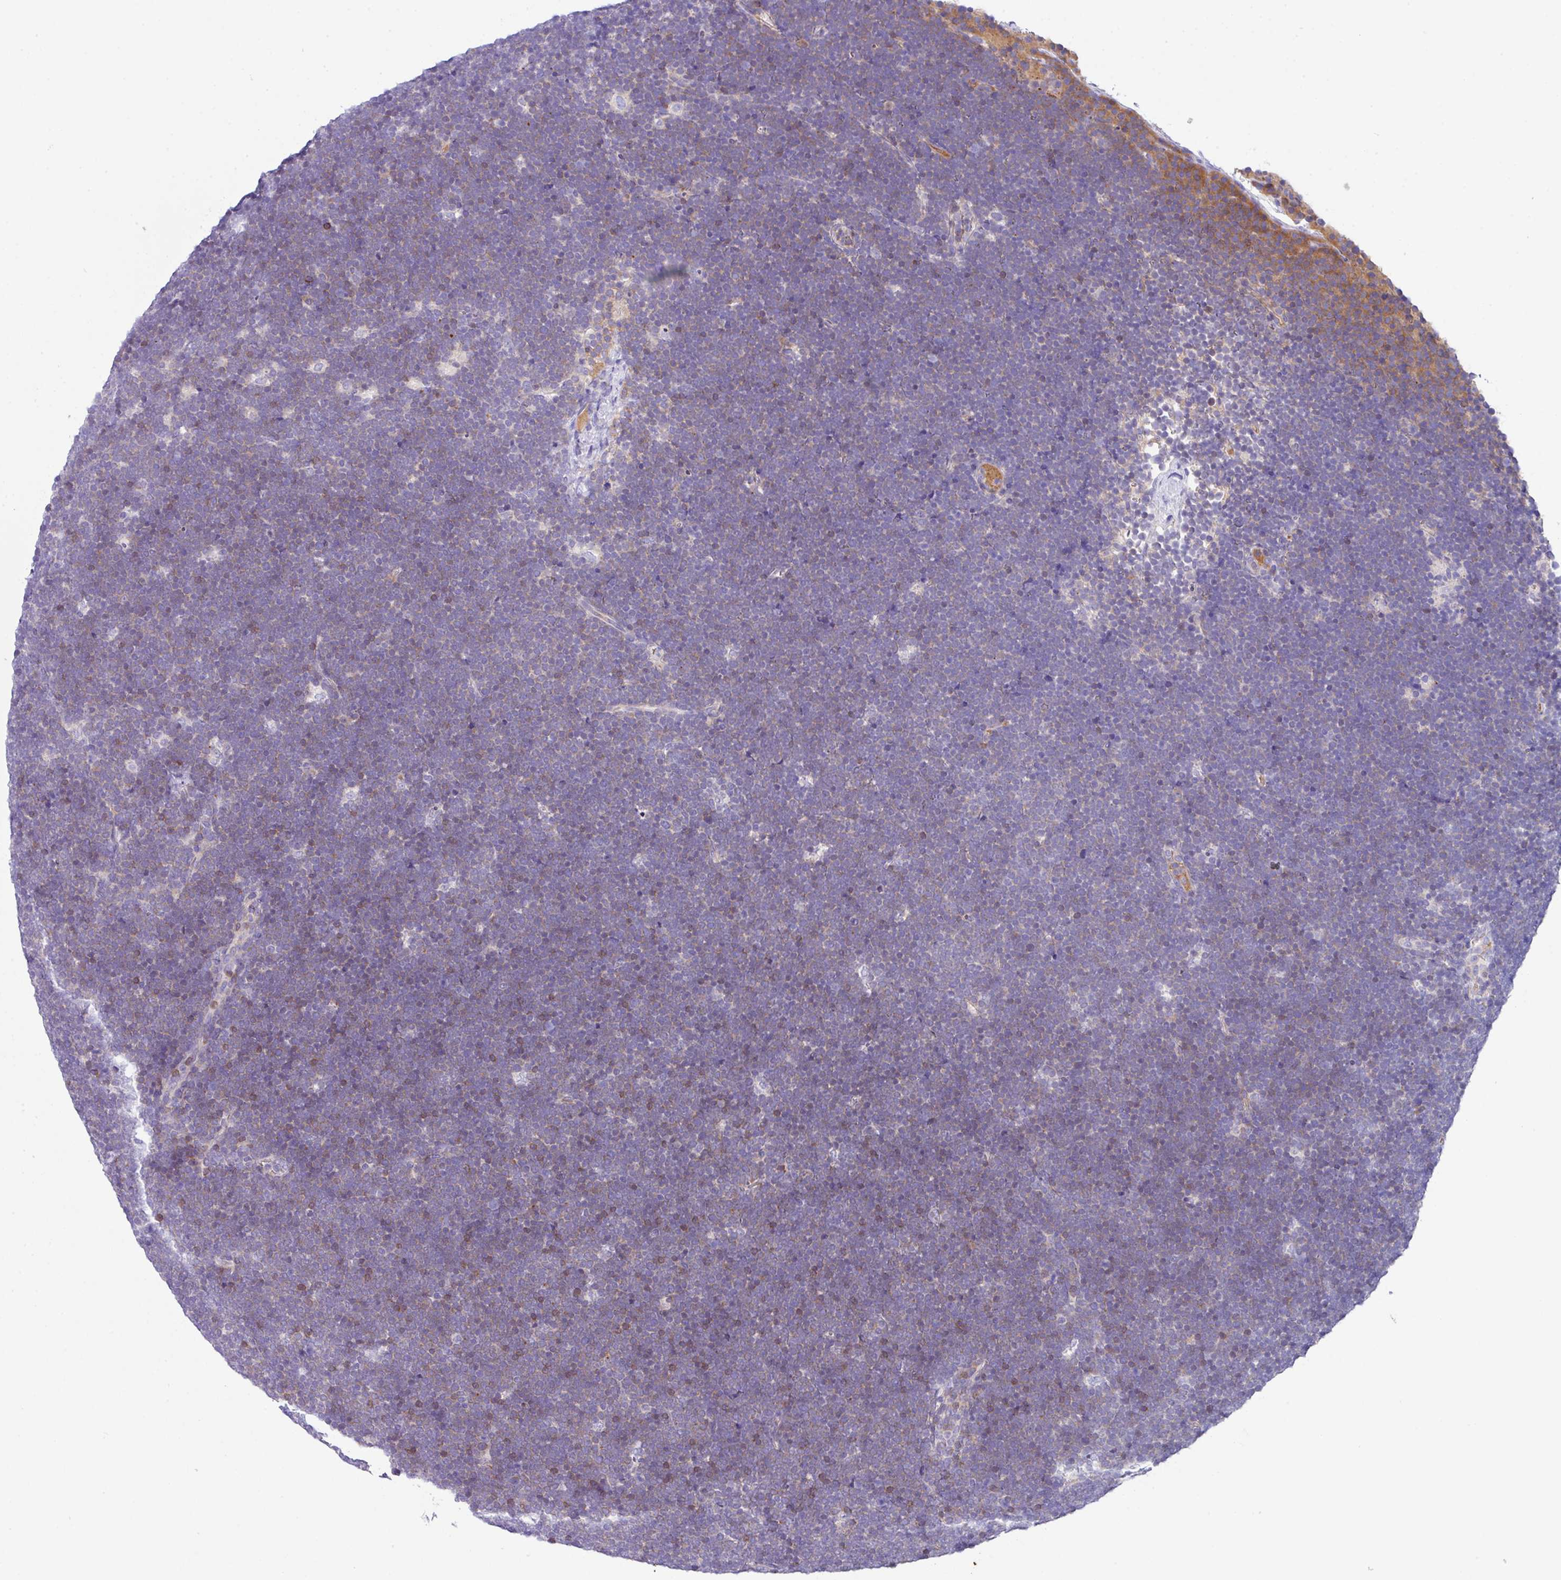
{"staining": {"intensity": "negative", "quantity": "none", "location": "none"}, "tissue": "lymphoma", "cell_type": "Tumor cells", "image_type": "cancer", "snomed": [{"axis": "morphology", "description": "Malignant lymphoma, non-Hodgkin's type, High grade"}, {"axis": "topography", "description": "Lymph node"}], "caption": "IHC histopathology image of lymphoma stained for a protein (brown), which demonstrates no expression in tumor cells.", "gene": "DNAL1", "patient": {"sex": "male", "age": 13}}